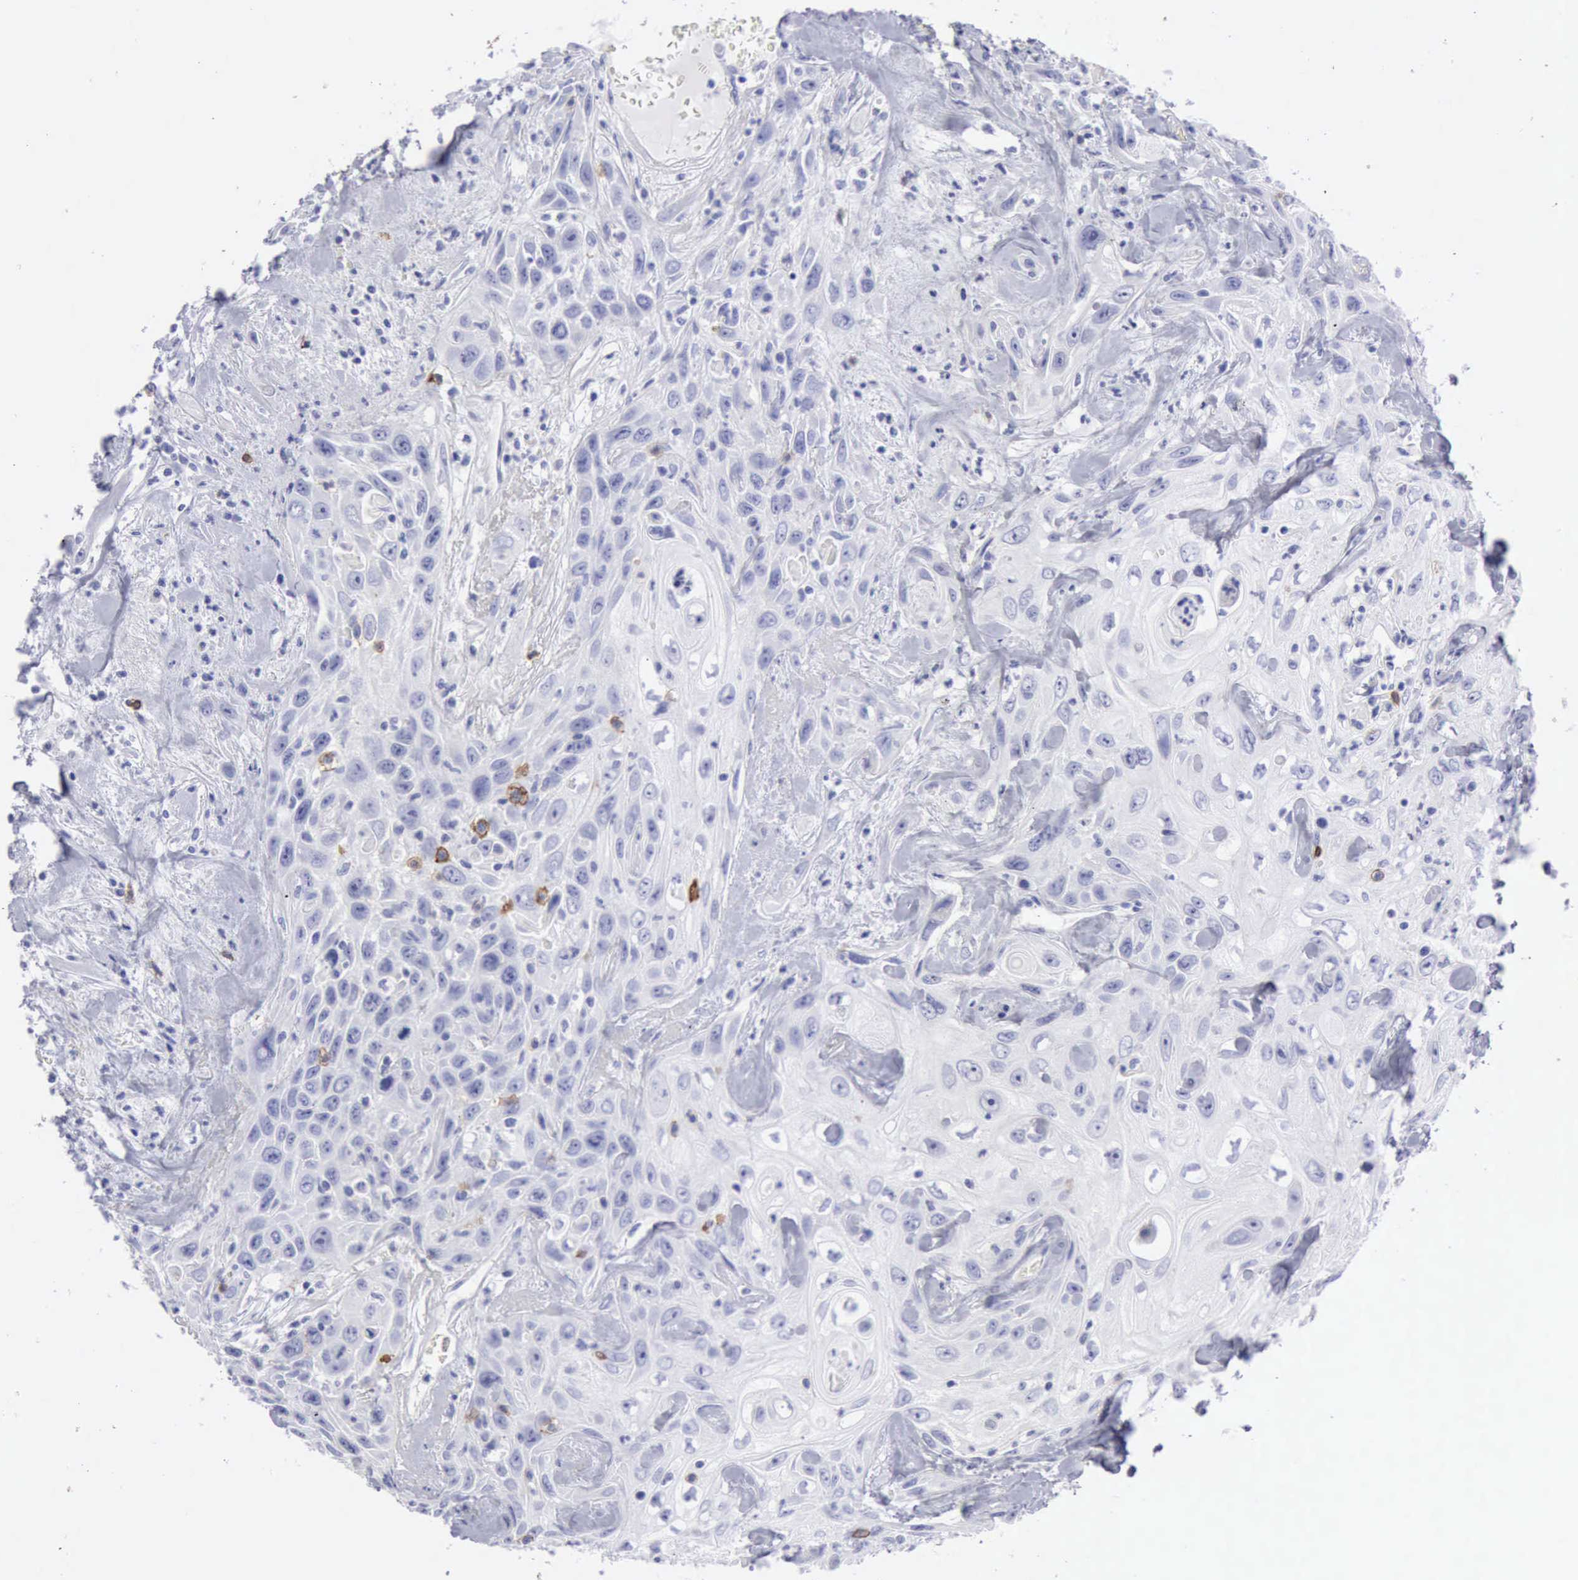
{"staining": {"intensity": "moderate", "quantity": "<25%", "location": "cytoplasmic/membranous"}, "tissue": "urothelial cancer", "cell_type": "Tumor cells", "image_type": "cancer", "snomed": [{"axis": "morphology", "description": "Urothelial carcinoma, High grade"}, {"axis": "topography", "description": "Urinary bladder"}], "caption": "IHC (DAB (3,3'-diaminobenzidine)) staining of human high-grade urothelial carcinoma reveals moderate cytoplasmic/membranous protein expression in approximately <25% of tumor cells.", "gene": "NCAM1", "patient": {"sex": "female", "age": 84}}